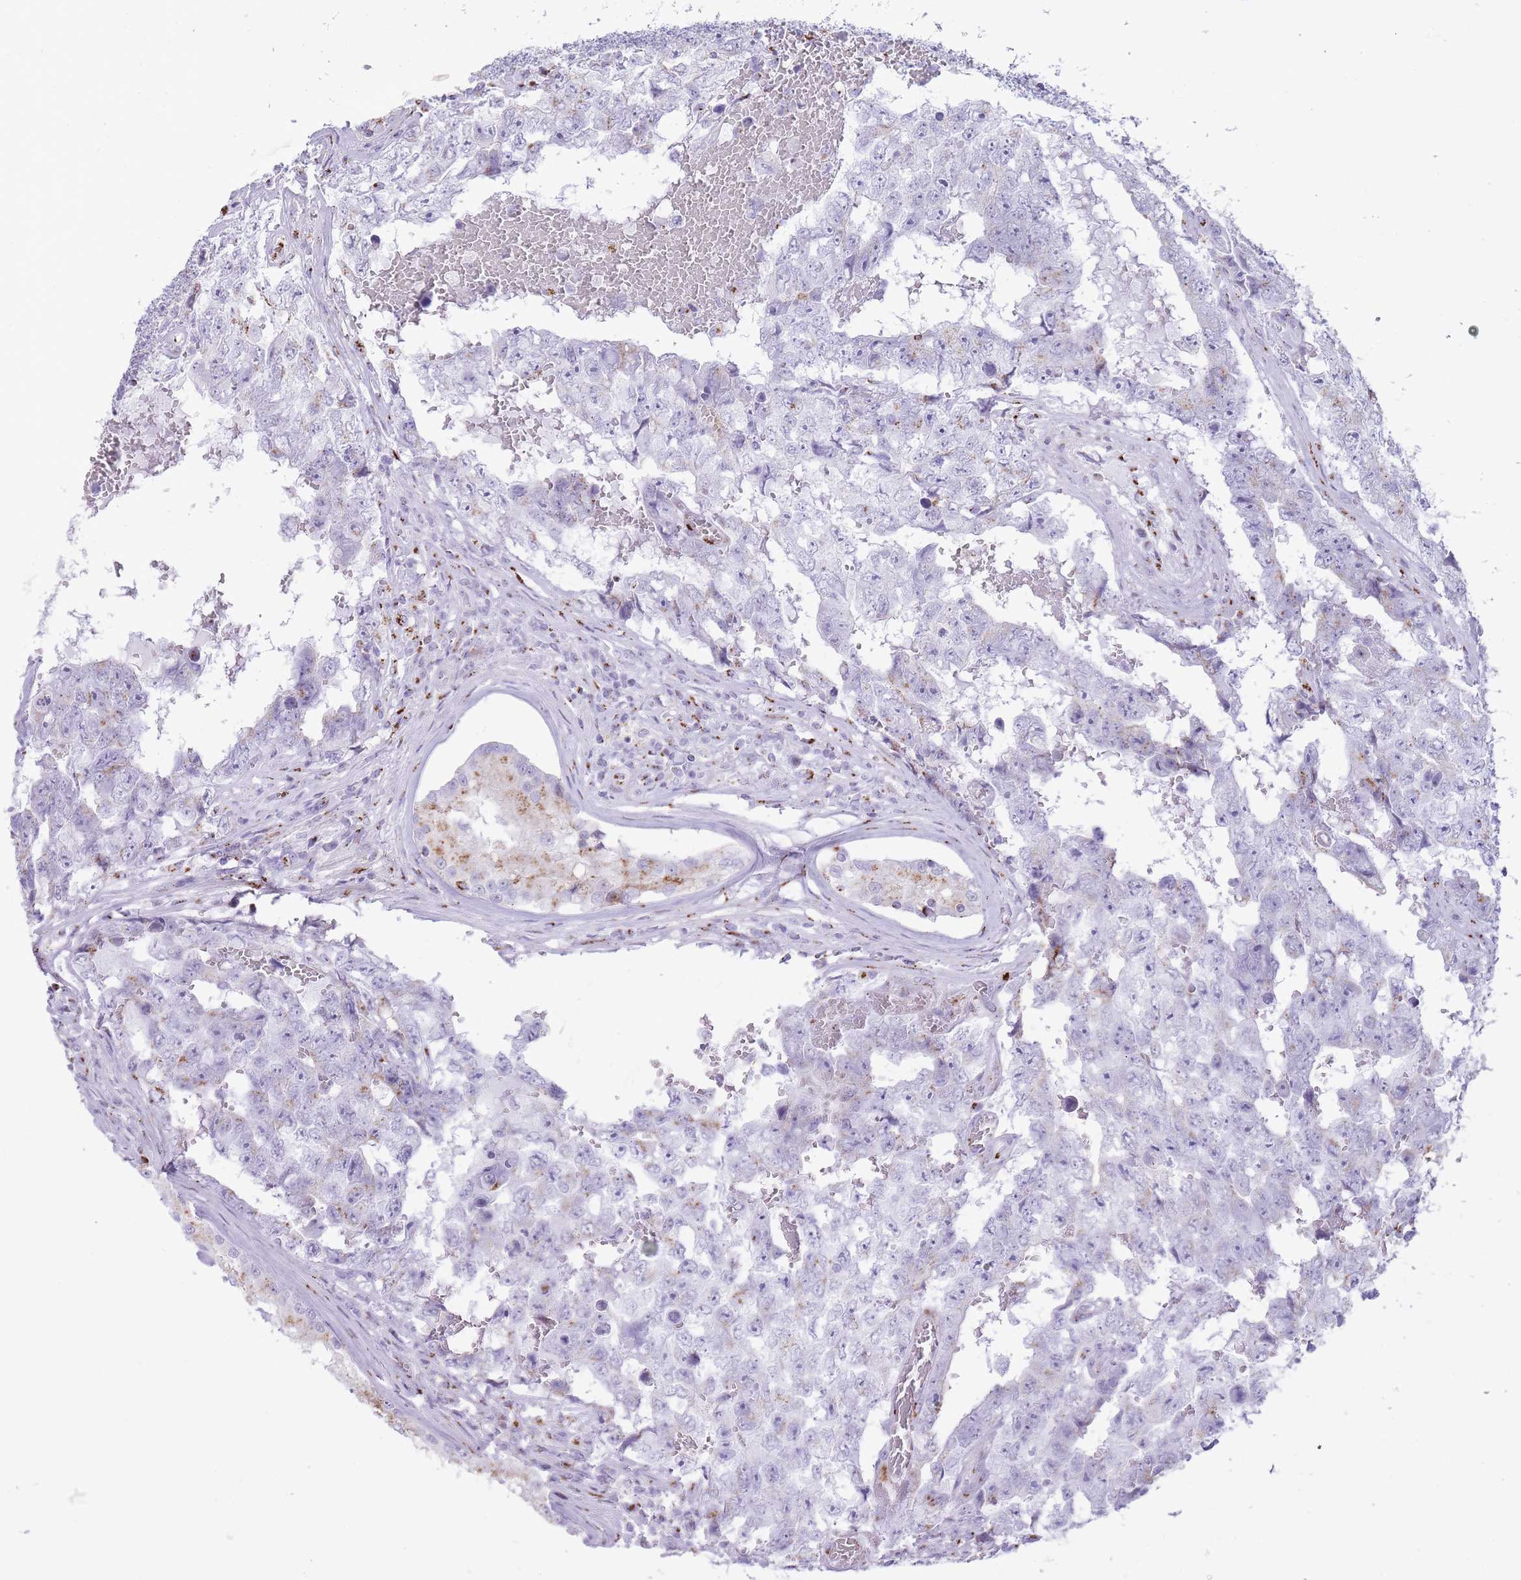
{"staining": {"intensity": "negative", "quantity": "none", "location": "none"}, "tissue": "testis cancer", "cell_type": "Tumor cells", "image_type": "cancer", "snomed": [{"axis": "morphology", "description": "Carcinoma, Embryonal, NOS"}, {"axis": "topography", "description": "Testis"}], "caption": "Protein analysis of testis embryonal carcinoma demonstrates no significant expression in tumor cells. Brightfield microscopy of immunohistochemistry (IHC) stained with DAB (3,3'-diaminobenzidine) (brown) and hematoxylin (blue), captured at high magnification.", "gene": "B4GALT2", "patient": {"sex": "male", "age": 25}}